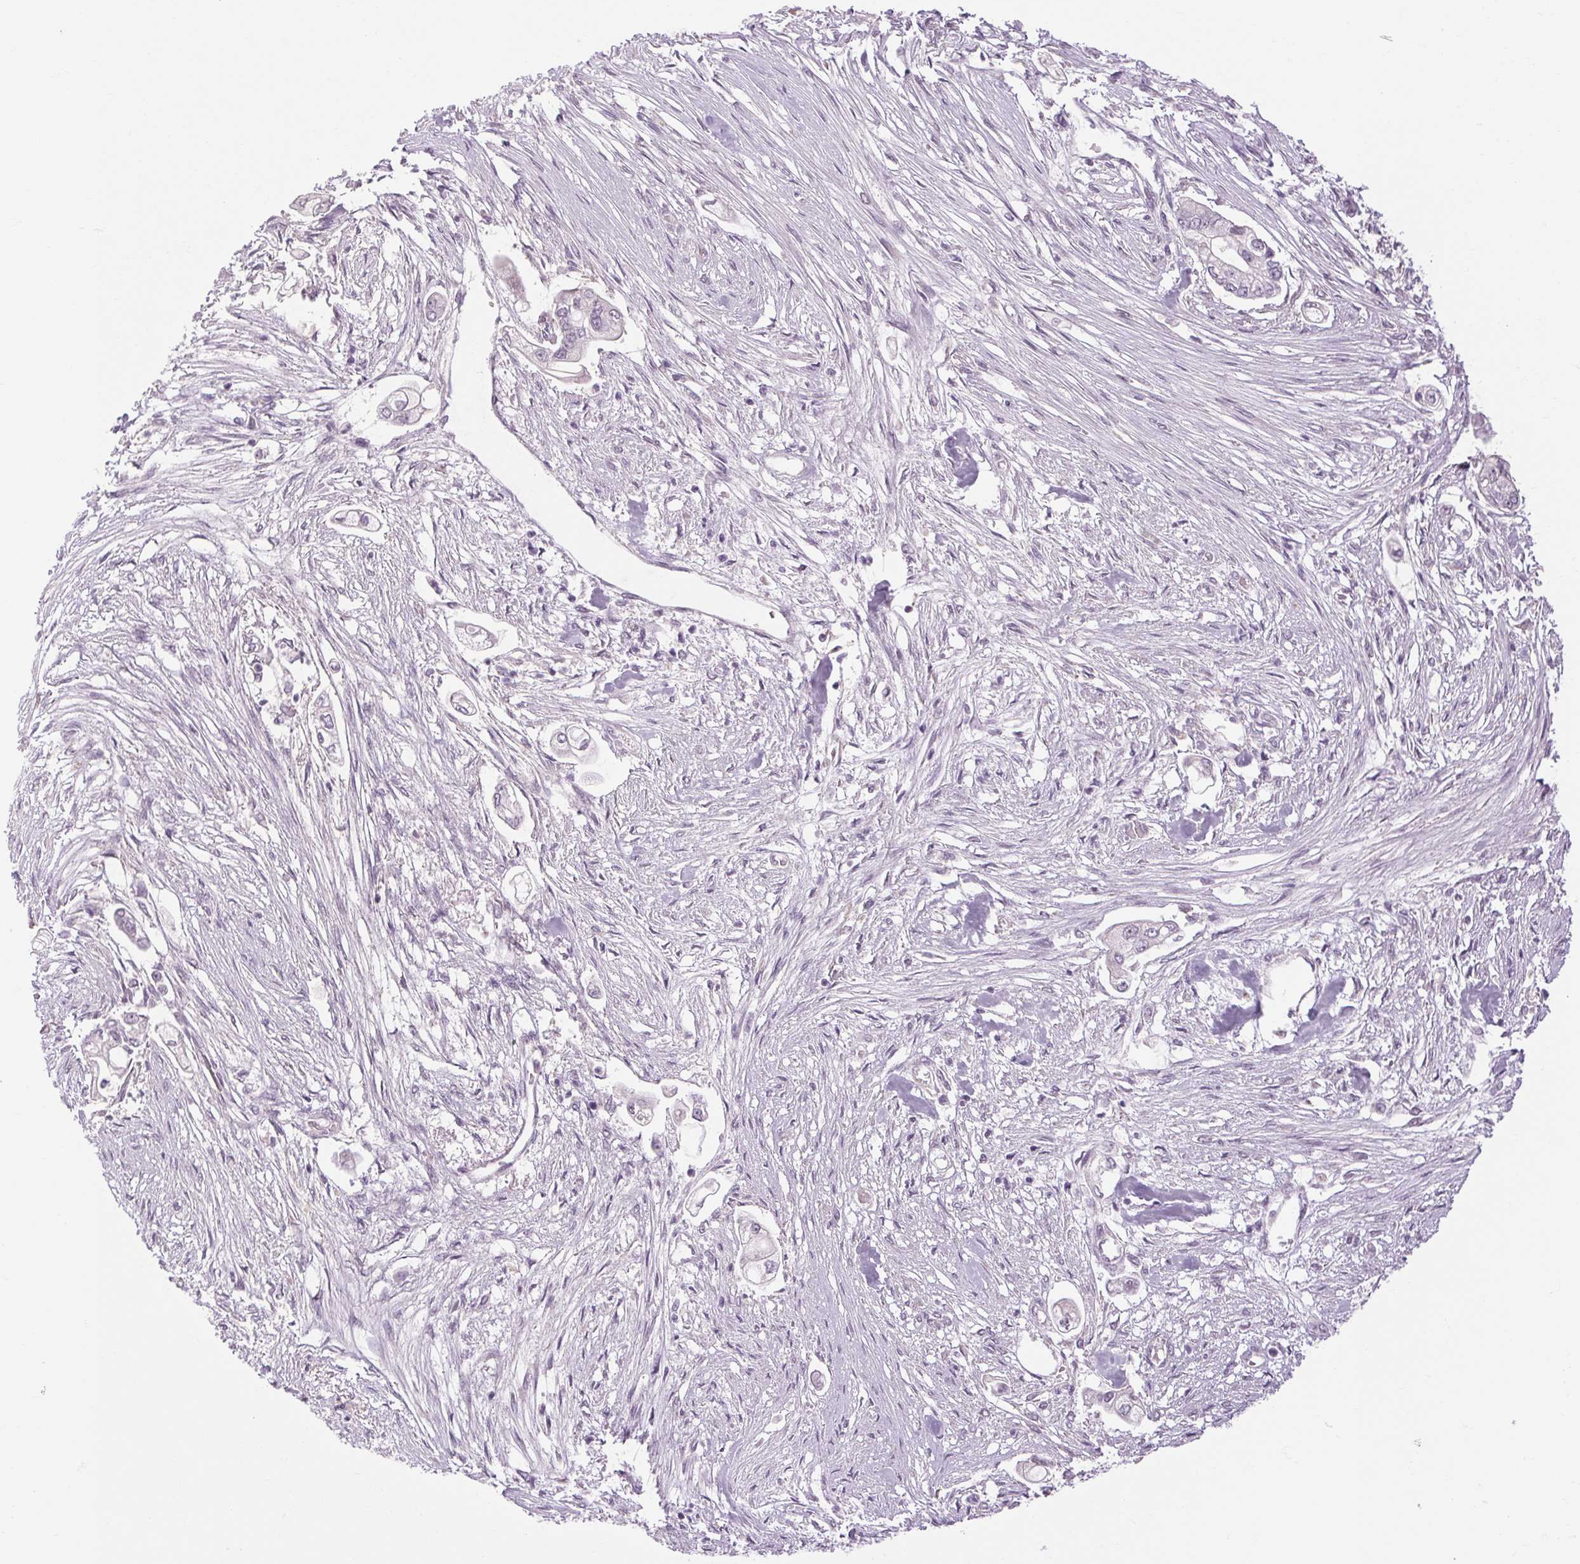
{"staining": {"intensity": "negative", "quantity": "none", "location": "none"}, "tissue": "pancreatic cancer", "cell_type": "Tumor cells", "image_type": "cancer", "snomed": [{"axis": "morphology", "description": "Adenocarcinoma, NOS"}, {"axis": "topography", "description": "Pancreas"}], "caption": "This is a histopathology image of immunohistochemistry staining of adenocarcinoma (pancreatic), which shows no staining in tumor cells. The staining was performed using DAB (3,3'-diaminobenzidine) to visualize the protein expression in brown, while the nuclei were stained in blue with hematoxylin (Magnification: 20x).", "gene": "KLHL40", "patient": {"sex": "female", "age": 69}}